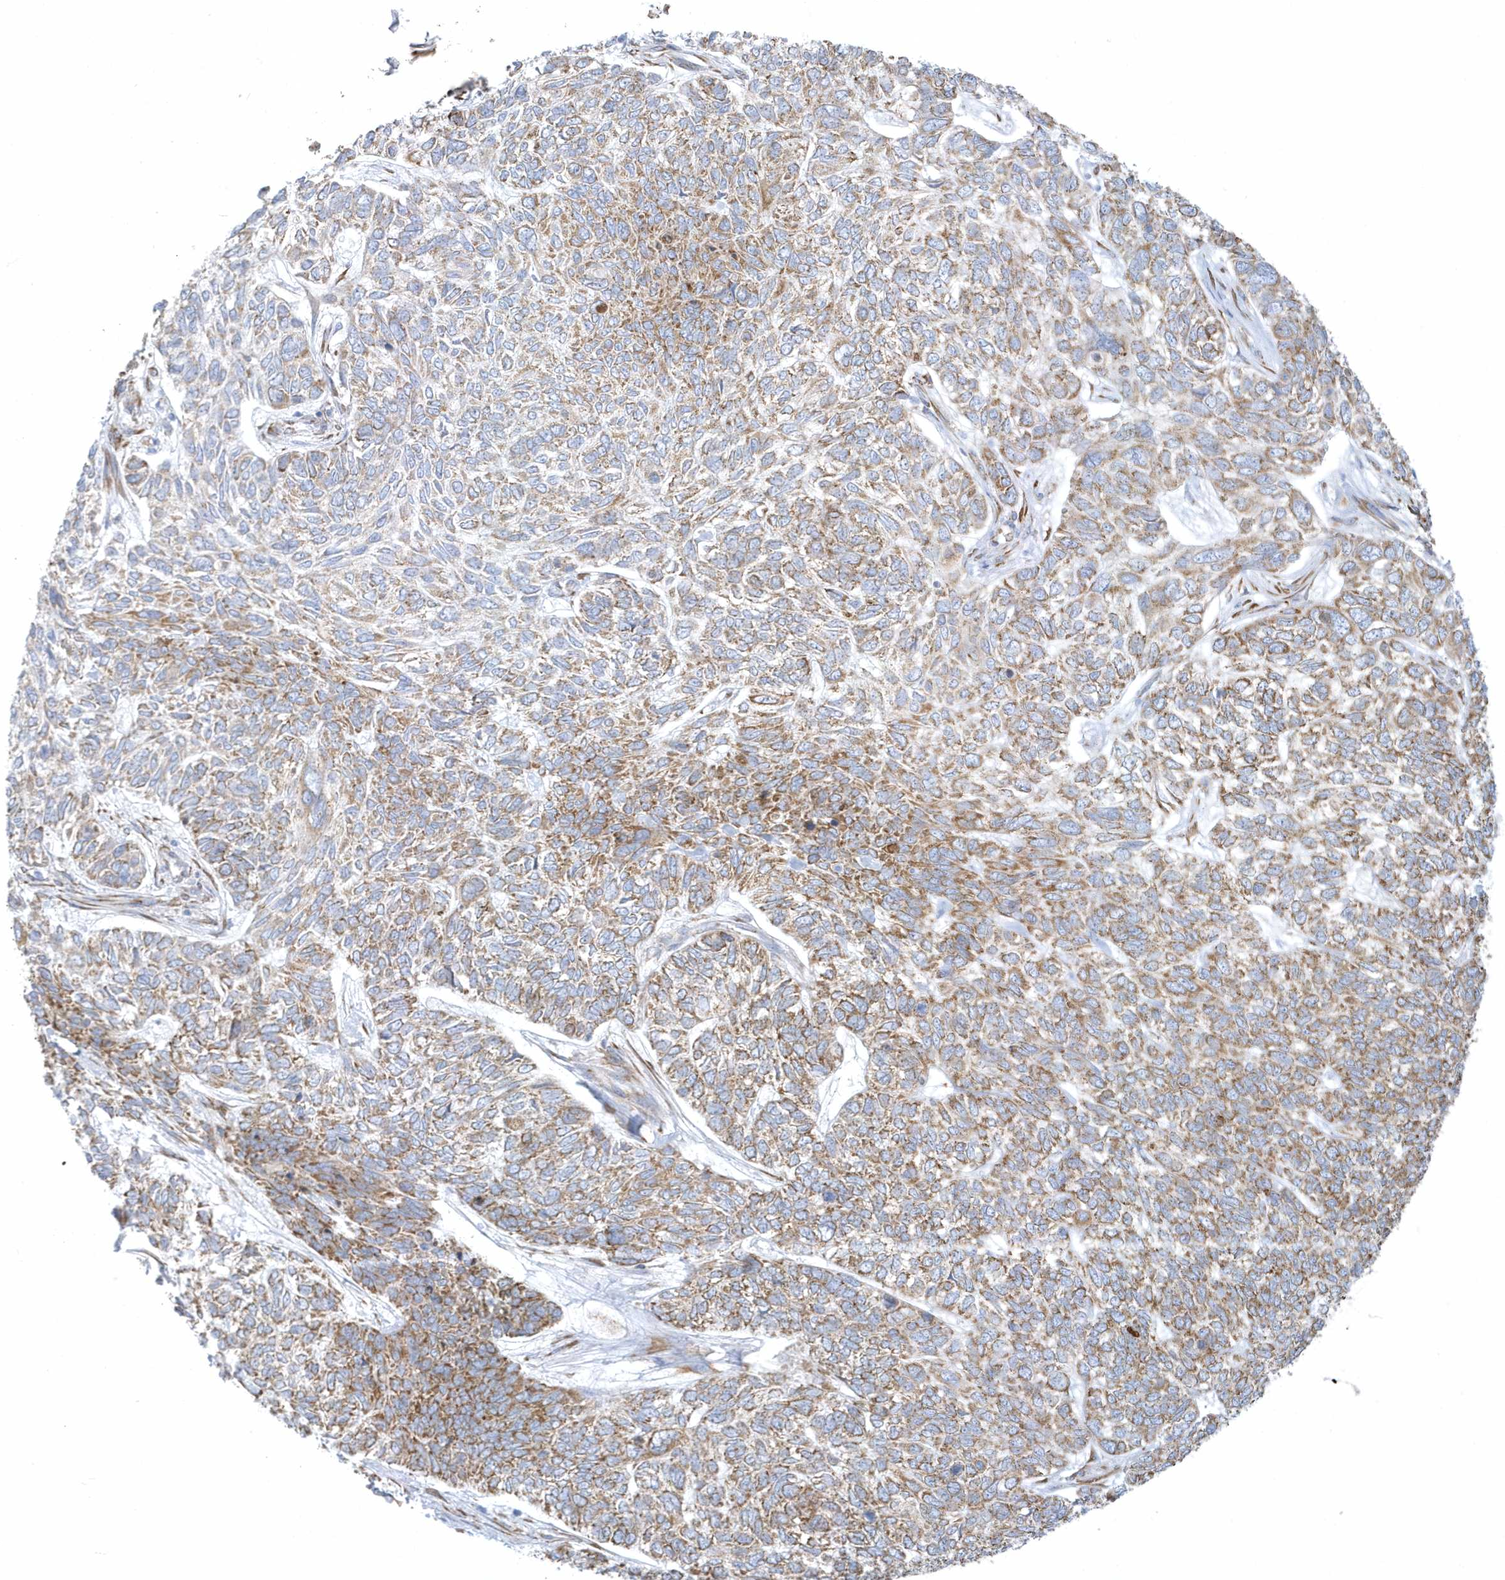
{"staining": {"intensity": "moderate", "quantity": "25%-75%", "location": "cytoplasmic/membranous"}, "tissue": "skin cancer", "cell_type": "Tumor cells", "image_type": "cancer", "snomed": [{"axis": "morphology", "description": "Basal cell carcinoma"}, {"axis": "topography", "description": "Skin"}], "caption": "Immunohistochemical staining of skin cancer displays medium levels of moderate cytoplasmic/membranous protein expression in about 25%-75% of tumor cells. The protein of interest is stained brown, and the nuclei are stained in blue (DAB IHC with brightfield microscopy, high magnification).", "gene": "DCAF1", "patient": {"sex": "female", "age": 65}}